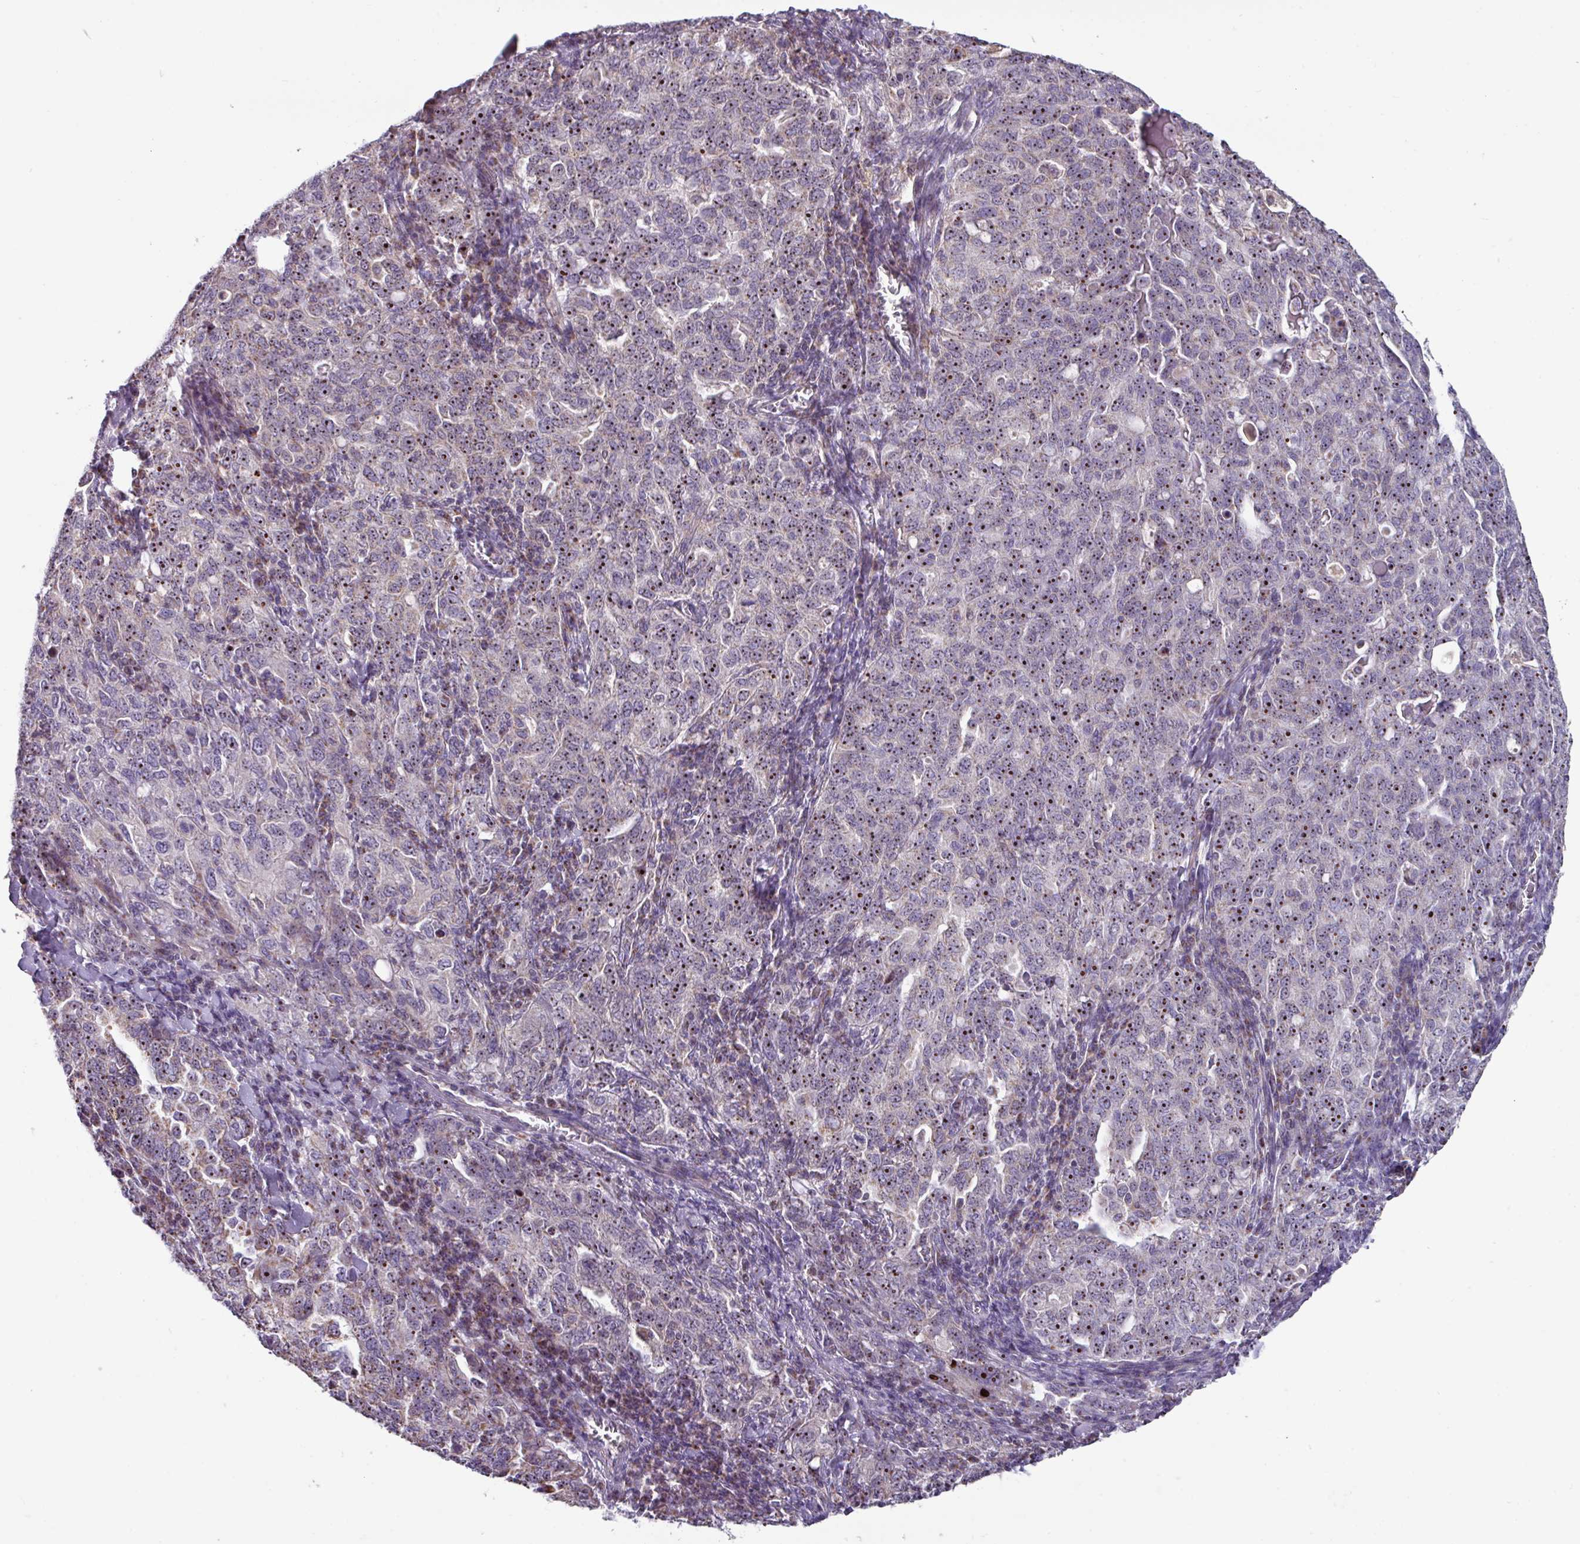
{"staining": {"intensity": "moderate", "quantity": ">75%", "location": "cytoplasmic/membranous,nuclear"}, "tissue": "ovarian cancer", "cell_type": "Tumor cells", "image_type": "cancer", "snomed": [{"axis": "morphology", "description": "Carcinoma, endometroid"}, {"axis": "topography", "description": "Ovary"}], "caption": "Ovarian cancer (endometroid carcinoma) stained for a protein reveals moderate cytoplasmic/membranous and nuclear positivity in tumor cells.", "gene": "MT-ND4", "patient": {"sex": "female", "age": 62}}